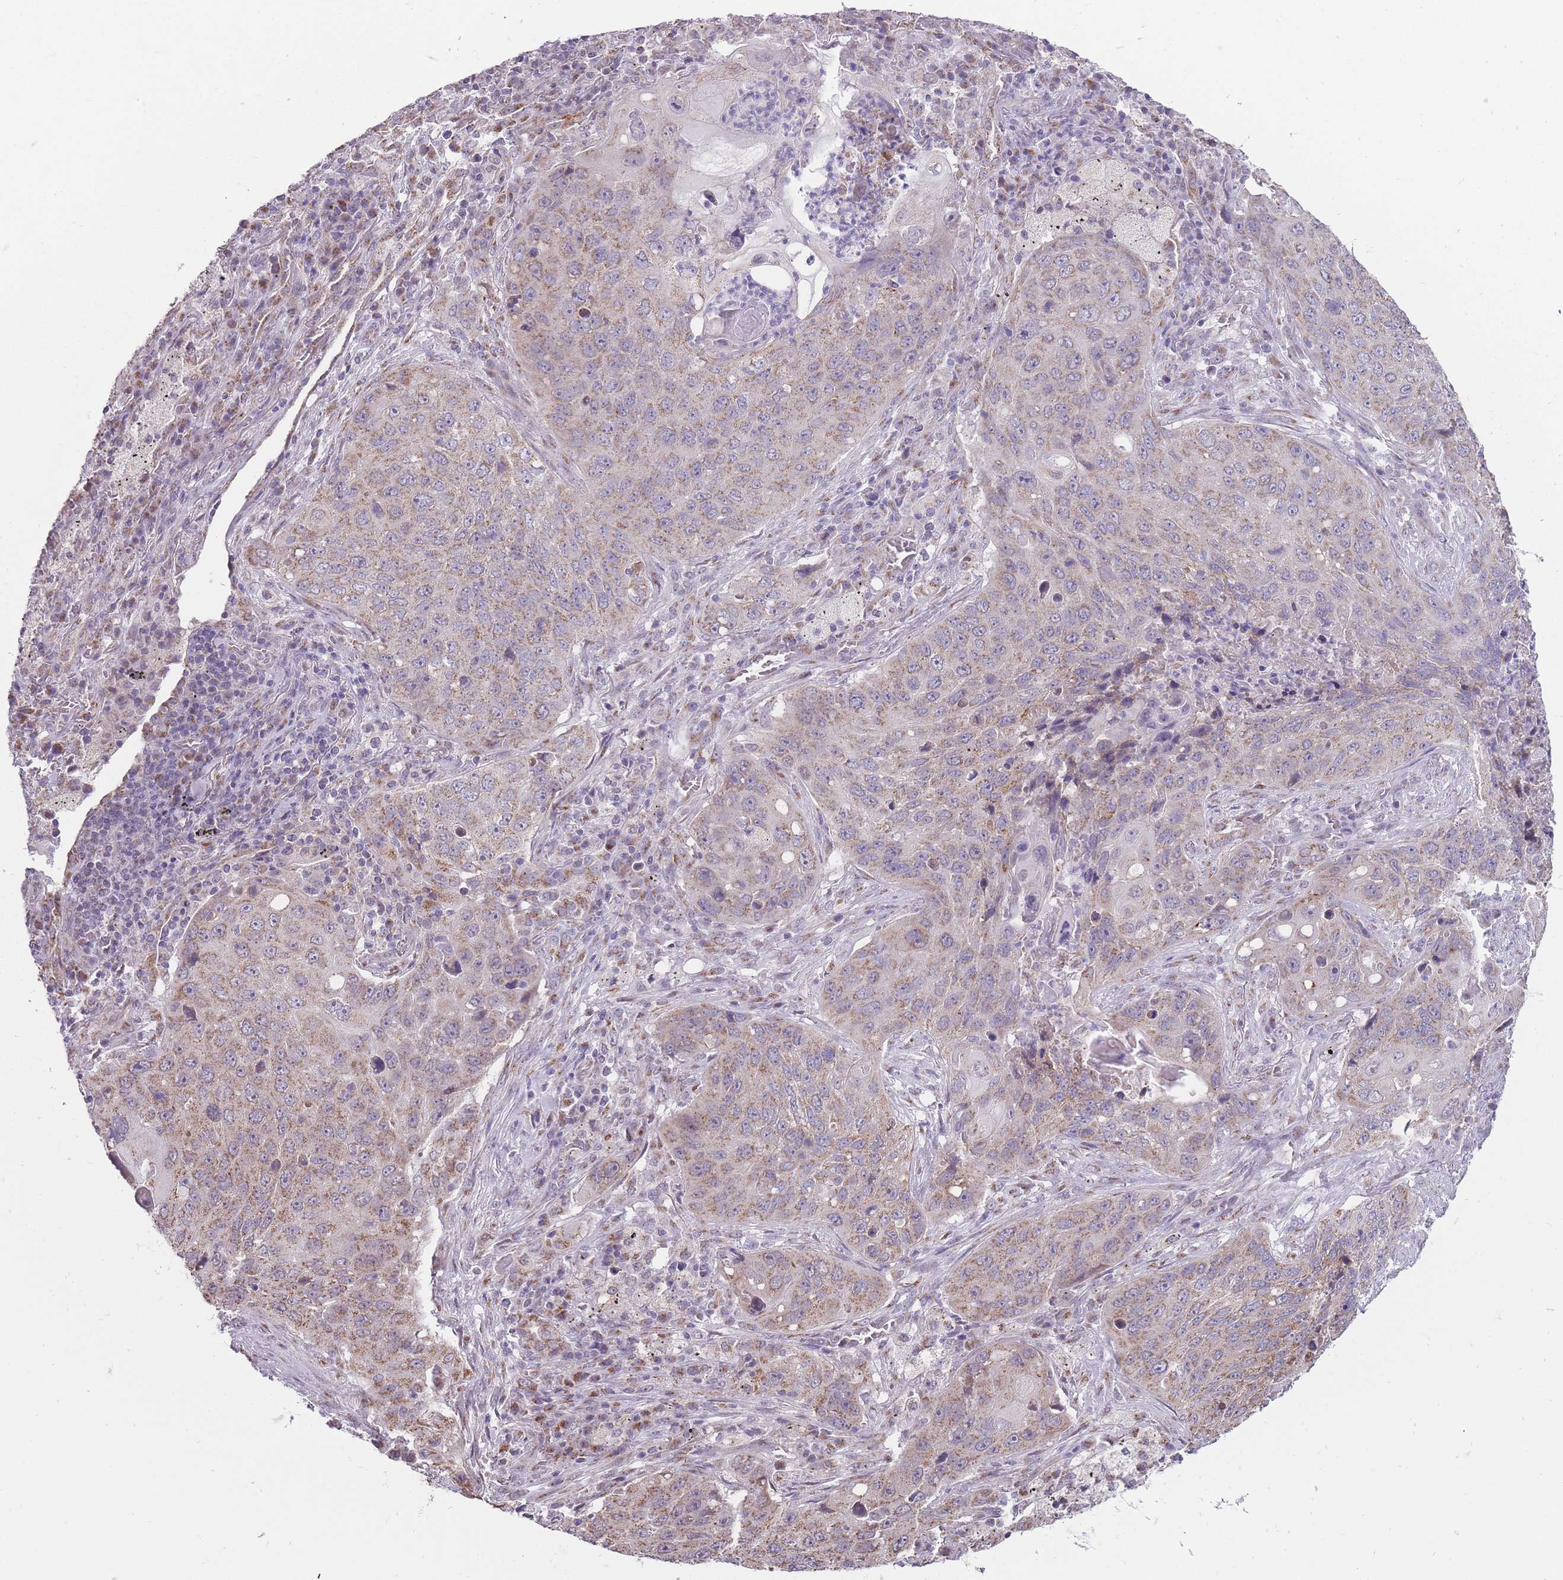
{"staining": {"intensity": "weak", "quantity": "25%-75%", "location": "cytoplasmic/membranous"}, "tissue": "lung cancer", "cell_type": "Tumor cells", "image_type": "cancer", "snomed": [{"axis": "morphology", "description": "Squamous cell carcinoma, NOS"}, {"axis": "topography", "description": "Lung"}], "caption": "Immunohistochemistry histopathology image of neoplastic tissue: lung cancer (squamous cell carcinoma) stained using immunohistochemistry (IHC) demonstrates low levels of weak protein expression localized specifically in the cytoplasmic/membranous of tumor cells, appearing as a cytoplasmic/membranous brown color.", "gene": "NELL1", "patient": {"sex": "female", "age": 63}}